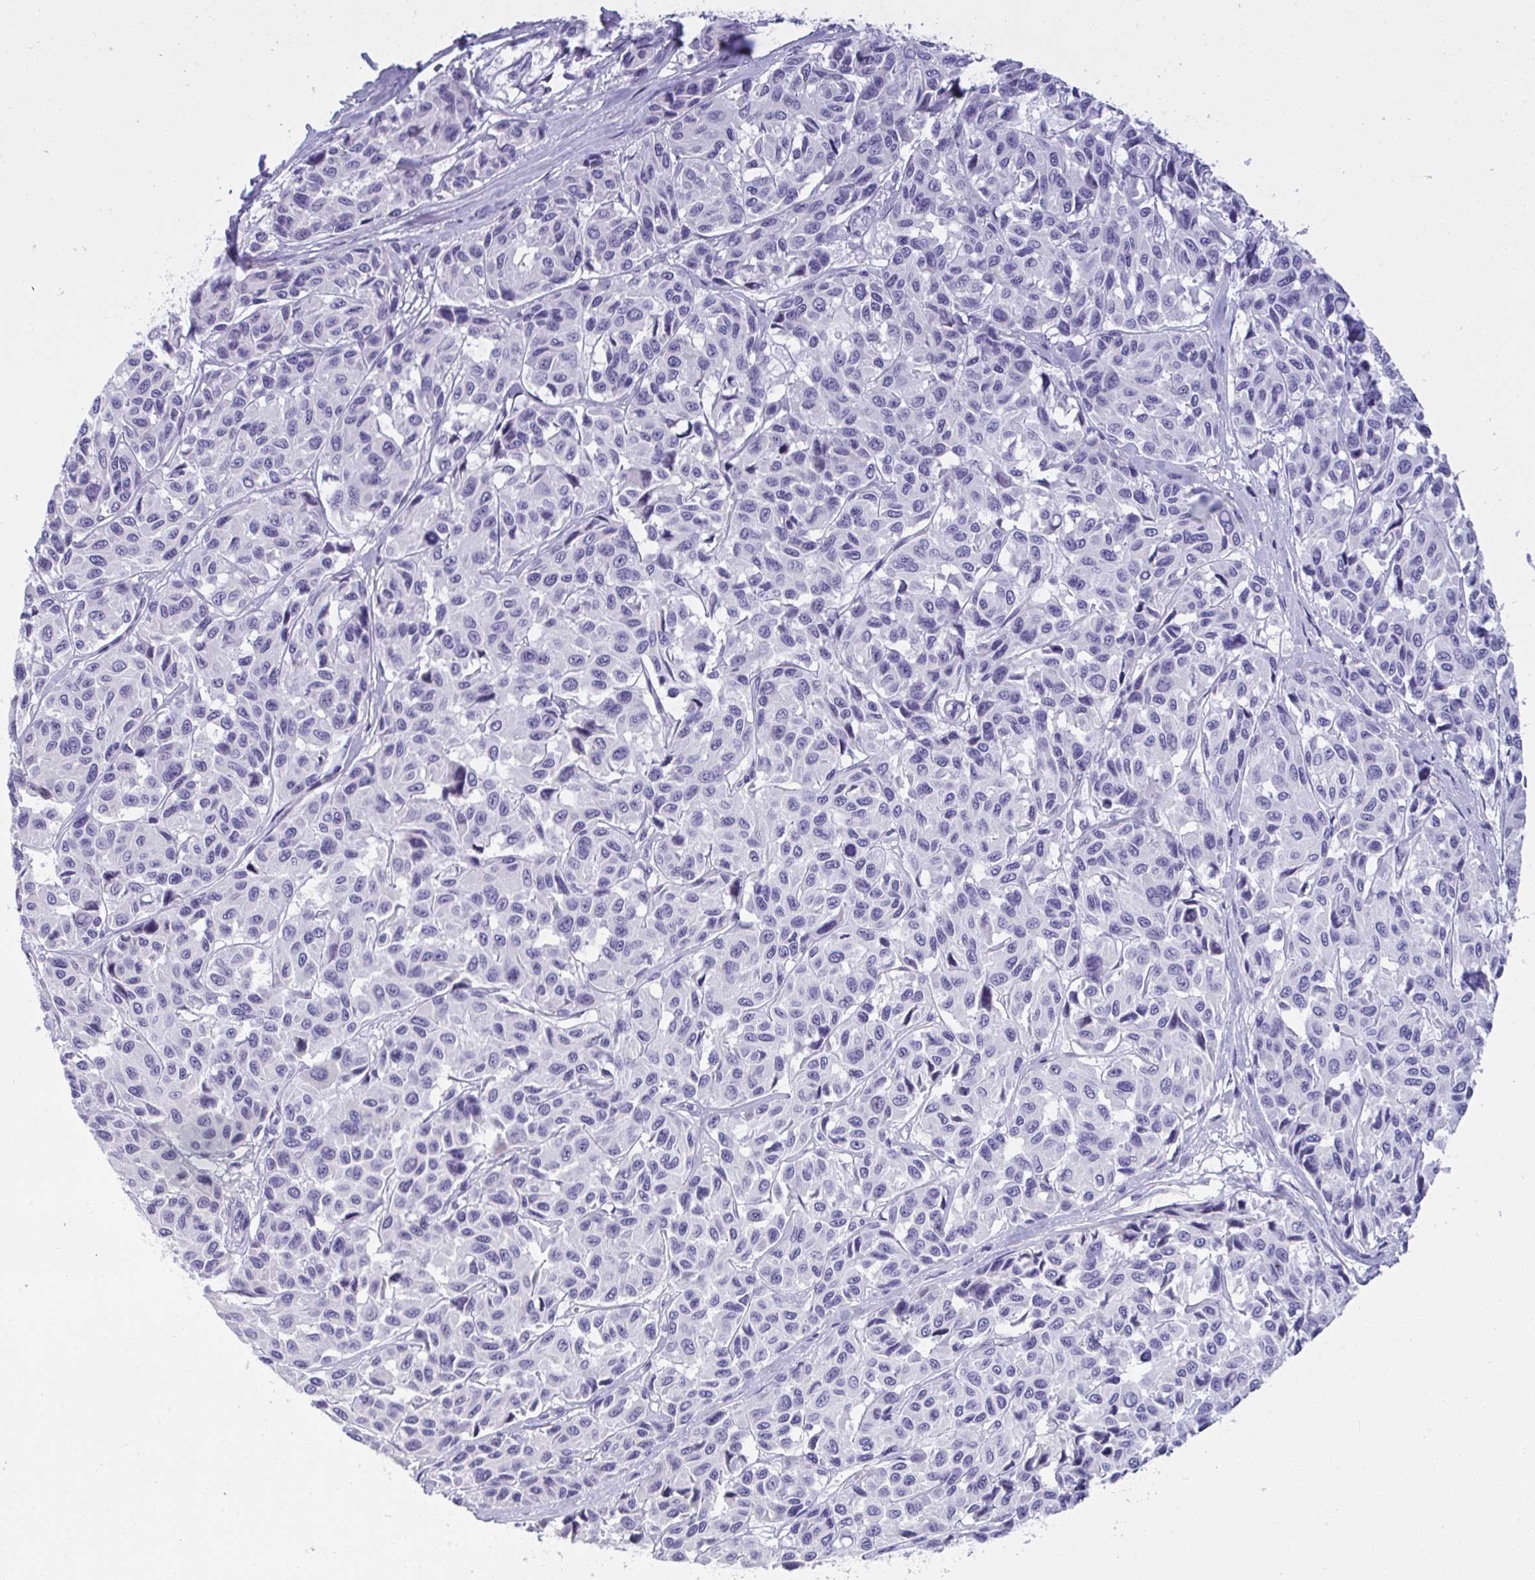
{"staining": {"intensity": "negative", "quantity": "none", "location": "none"}, "tissue": "melanoma", "cell_type": "Tumor cells", "image_type": "cancer", "snomed": [{"axis": "morphology", "description": "Malignant melanoma, NOS"}, {"axis": "topography", "description": "Skin"}], "caption": "Malignant melanoma was stained to show a protein in brown. There is no significant expression in tumor cells.", "gene": "YBX2", "patient": {"sex": "female", "age": 66}}